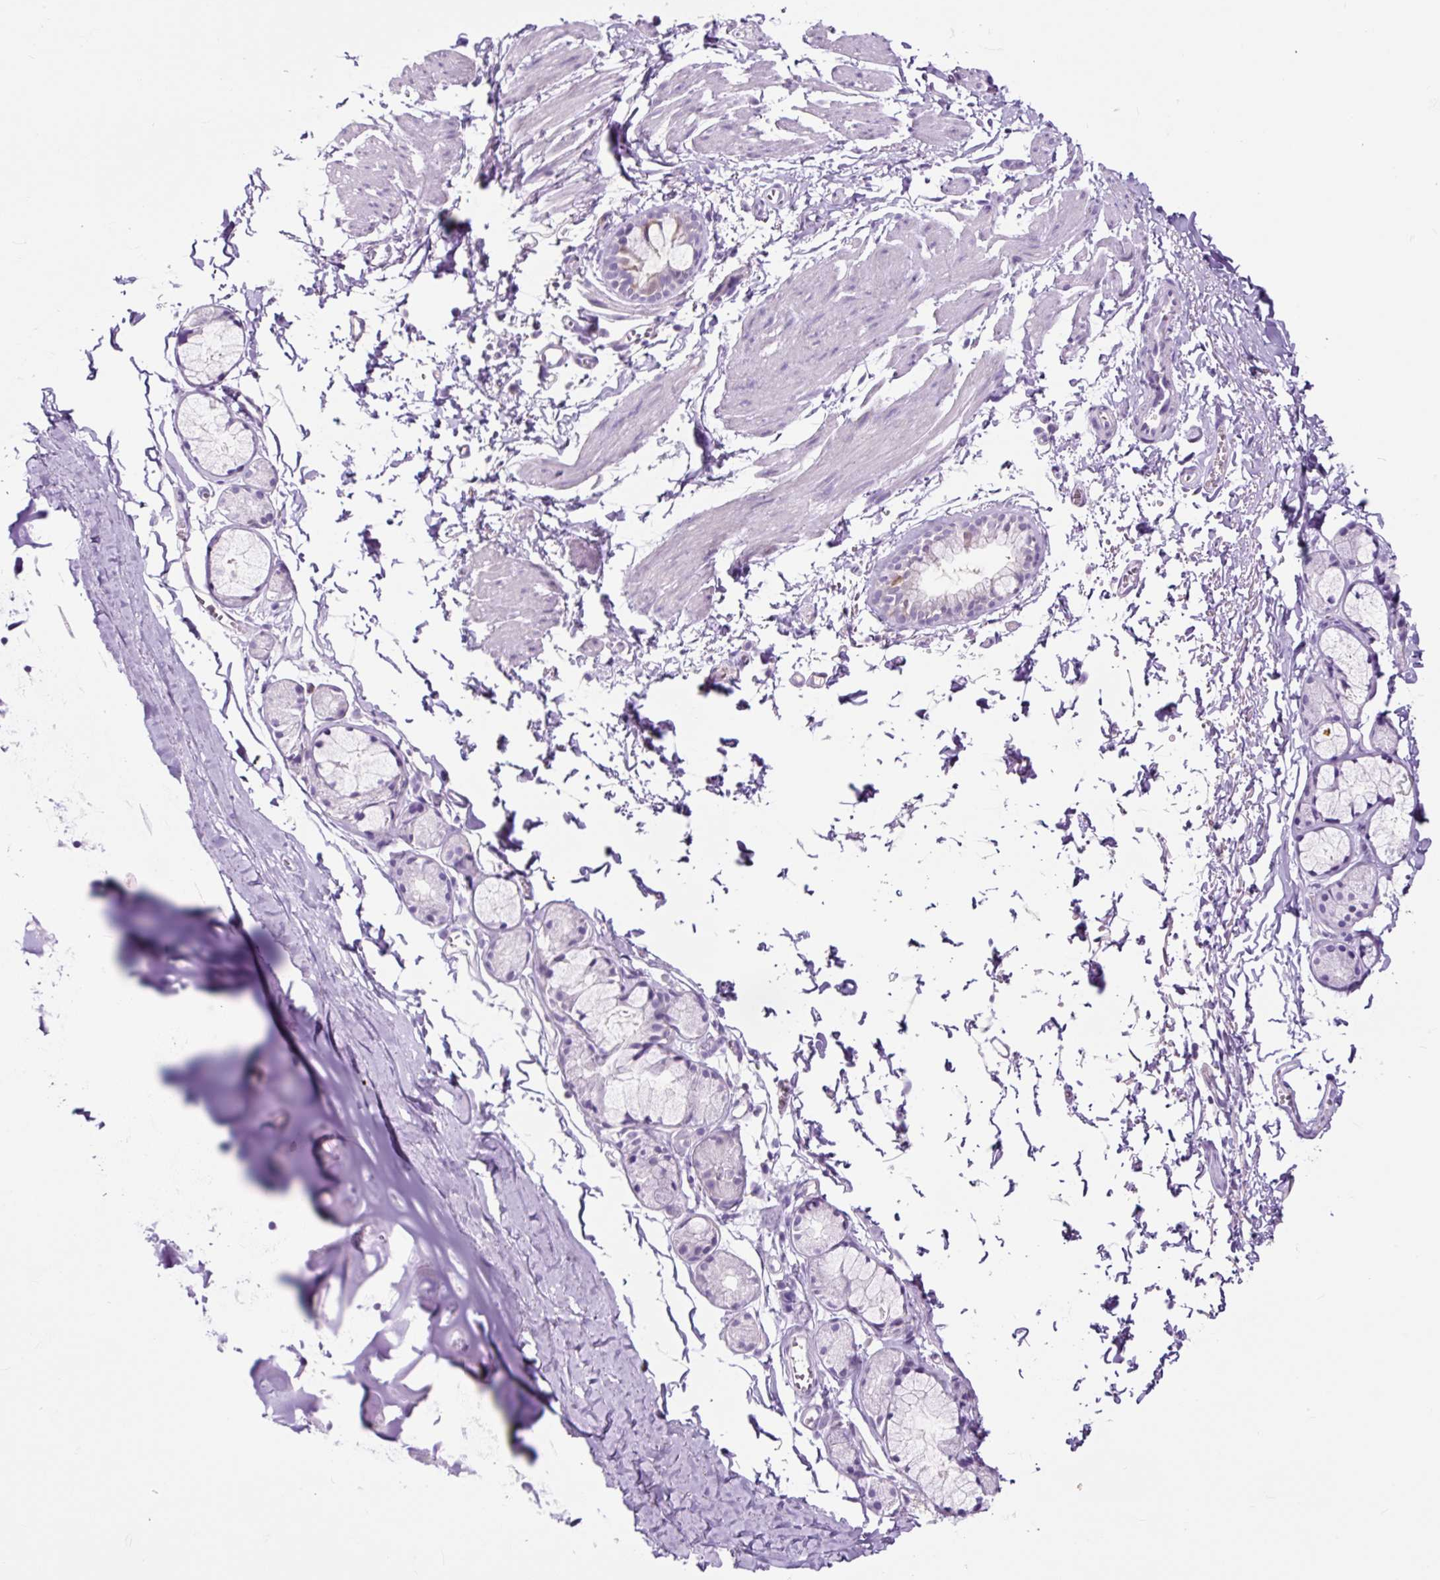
{"staining": {"intensity": "negative", "quantity": "none", "location": "none"}, "tissue": "adipose tissue", "cell_type": "Adipocytes", "image_type": "normal", "snomed": [{"axis": "morphology", "description": "Normal tissue, NOS"}, {"axis": "topography", "description": "Cartilage tissue"}, {"axis": "topography", "description": "Bronchus"}, {"axis": "topography", "description": "Peripheral nerve tissue"}], "caption": "The histopathology image reveals no significant expression in adipocytes of adipose tissue.", "gene": "OR10A7", "patient": {"sex": "female", "age": 59}}